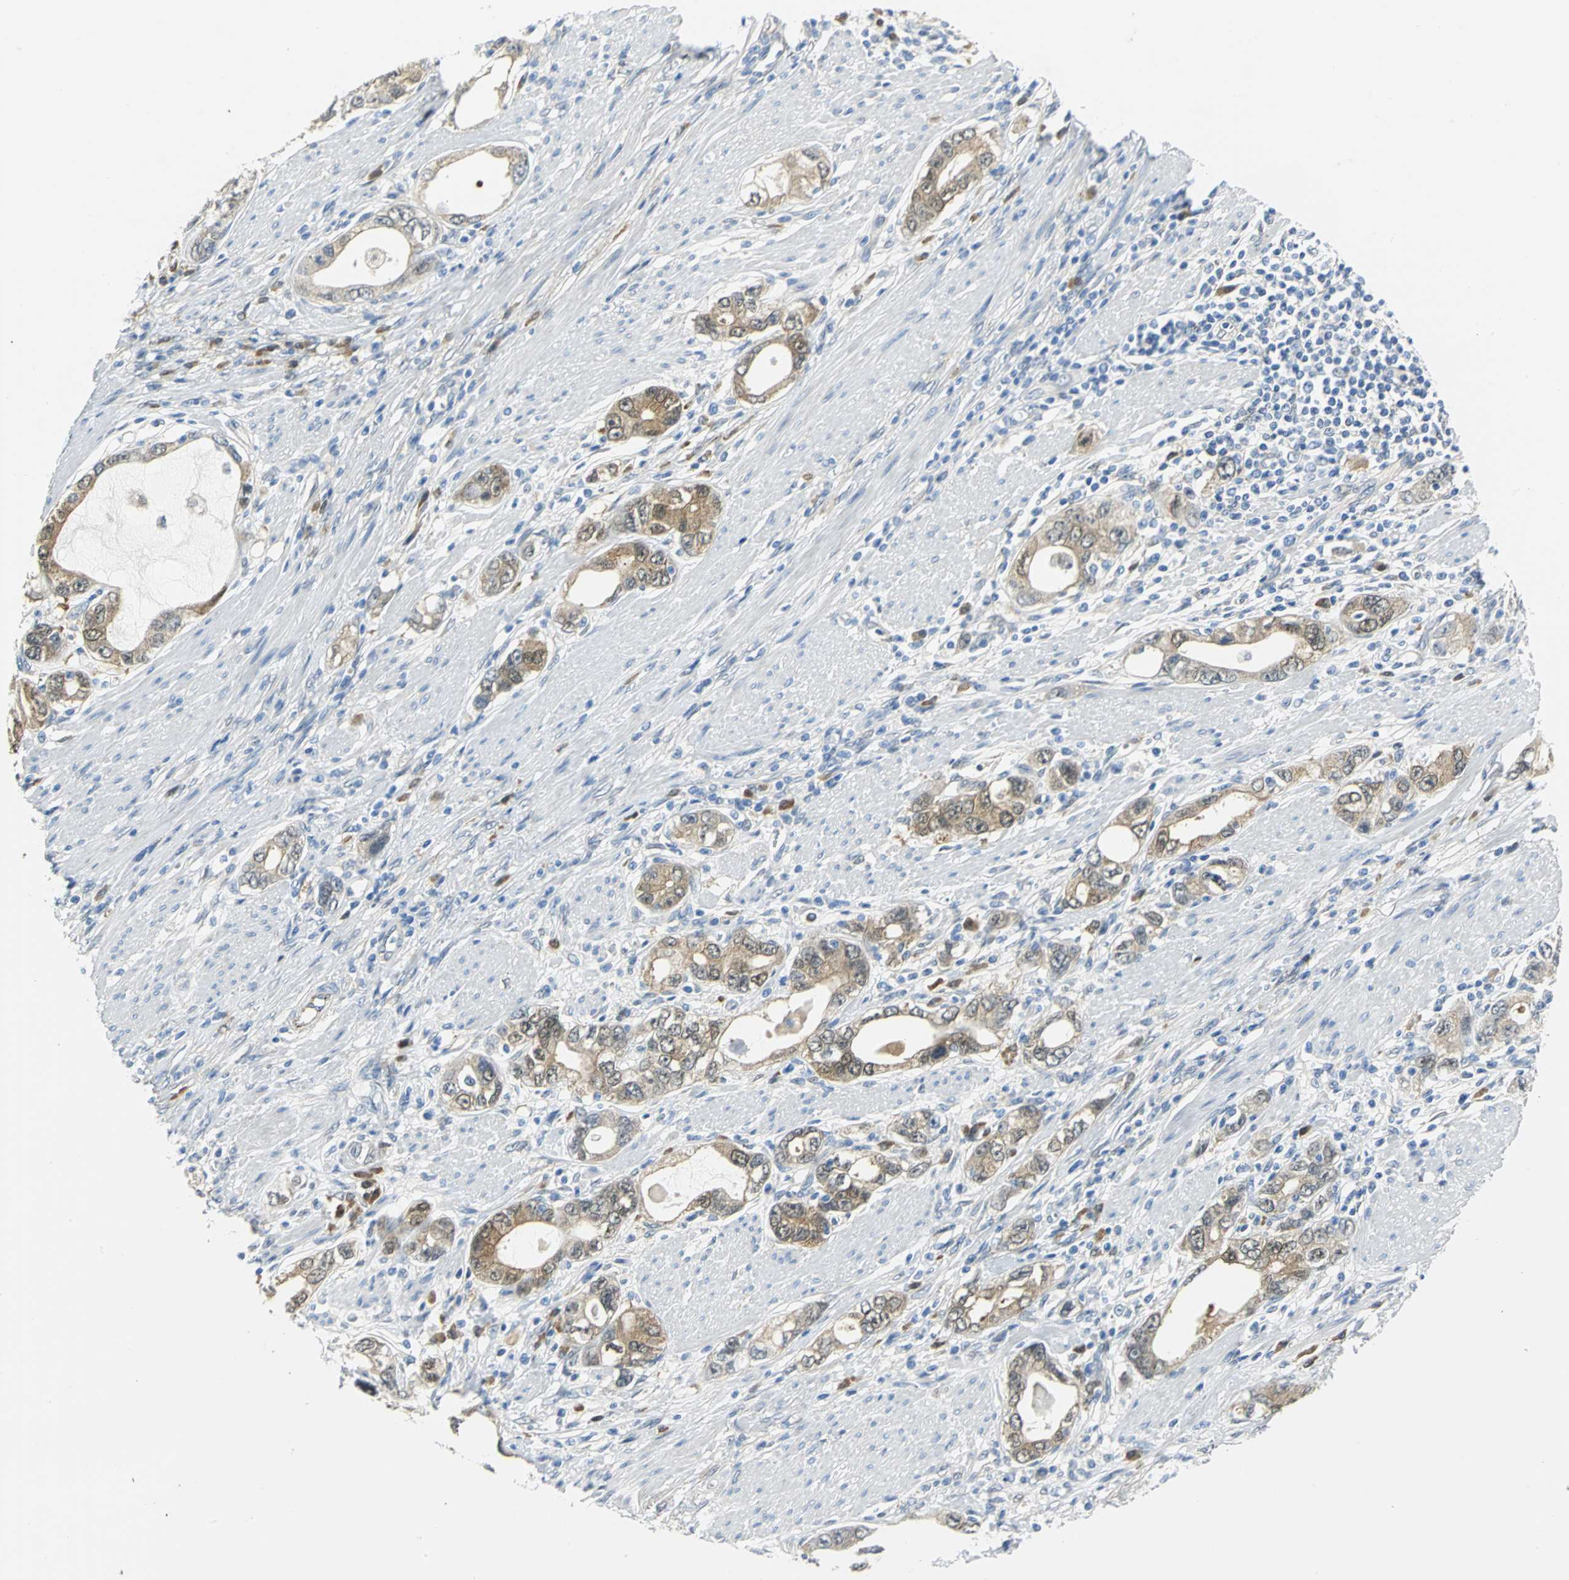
{"staining": {"intensity": "moderate", "quantity": "25%-75%", "location": "cytoplasmic/membranous"}, "tissue": "stomach cancer", "cell_type": "Tumor cells", "image_type": "cancer", "snomed": [{"axis": "morphology", "description": "Adenocarcinoma, NOS"}, {"axis": "topography", "description": "Stomach, lower"}], "caption": "Brown immunohistochemical staining in stomach adenocarcinoma exhibits moderate cytoplasmic/membranous expression in about 25%-75% of tumor cells.", "gene": "PGM3", "patient": {"sex": "female", "age": 93}}